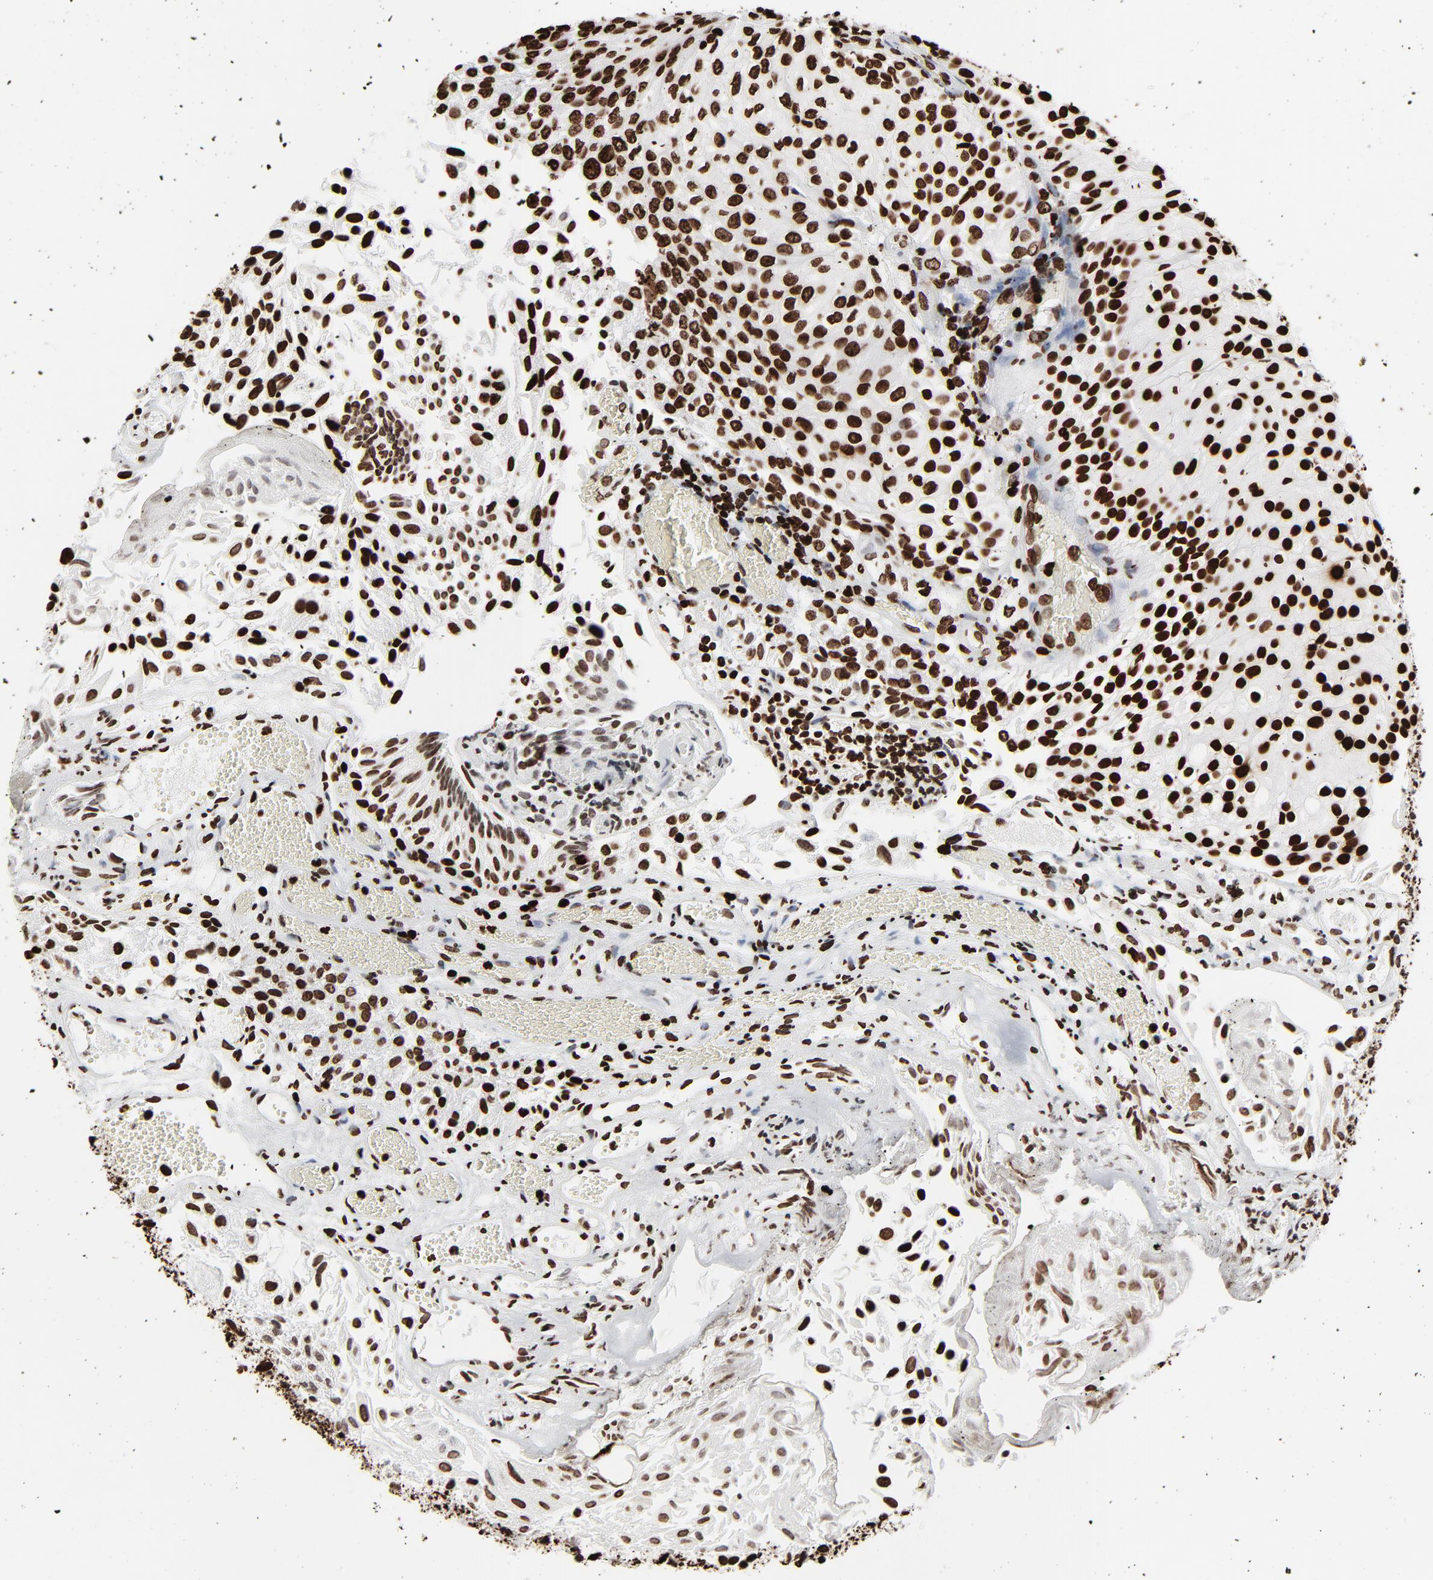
{"staining": {"intensity": "strong", "quantity": ">75%", "location": "nuclear"}, "tissue": "urothelial cancer", "cell_type": "Tumor cells", "image_type": "cancer", "snomed": [{"axis": "morphology", "description": "Urothelial carcinoma, Low grade"}, {"axis": "topography", "description": "Urinary bladder"}], "caption": "Immunohistochemistry (IHC) of human urothelial cancer shows high levels of strong nuclear positivity in approximately >75% of tumor cells. (DAB (3,3'-diaminobenzidine) IHC, brown staining for protein, blue staining for nuclei).", "gene": "H3-4", "patient": {"sex": "male", "age": 86}}